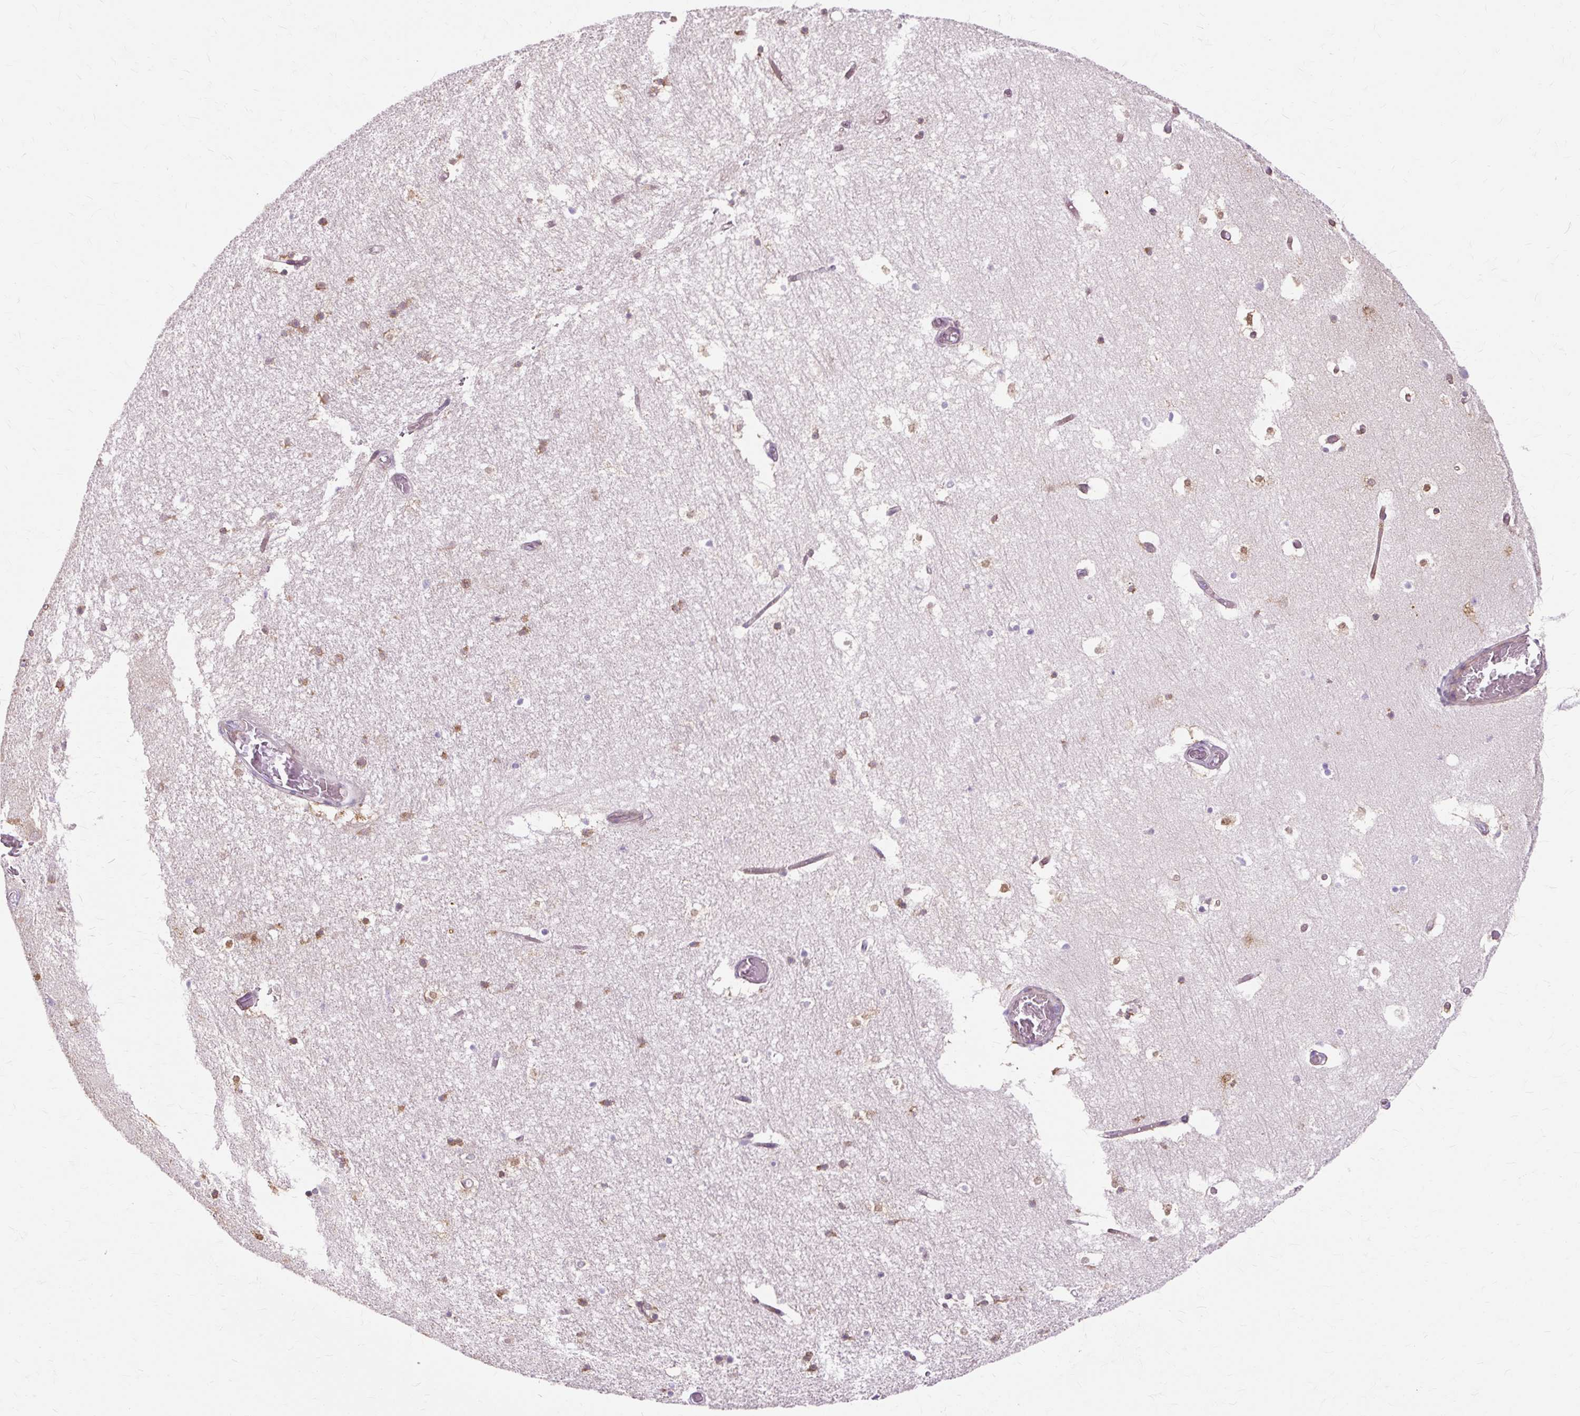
{"staining": {"intensity": "moderate", "quantity": "<25%", "location": "cytoplasmic/membranous"}, "tissue": "hippocampus", "cell_type": "Glial cells", "image_type": "normal", "snomed": [{"axis": "morphology", "description": "Normal tissue, NOS"}, {"axis": "topography", "description": "Hippocampus"}], "caption": "About <25% of glial cells in unremarkable human hippocampus show moderate cytoplasmic/membranous protein staining as visualized by brown immunohistochemical staining.", "gene": "DCTN4", "patient": {"sex": "female", "age": 52}}